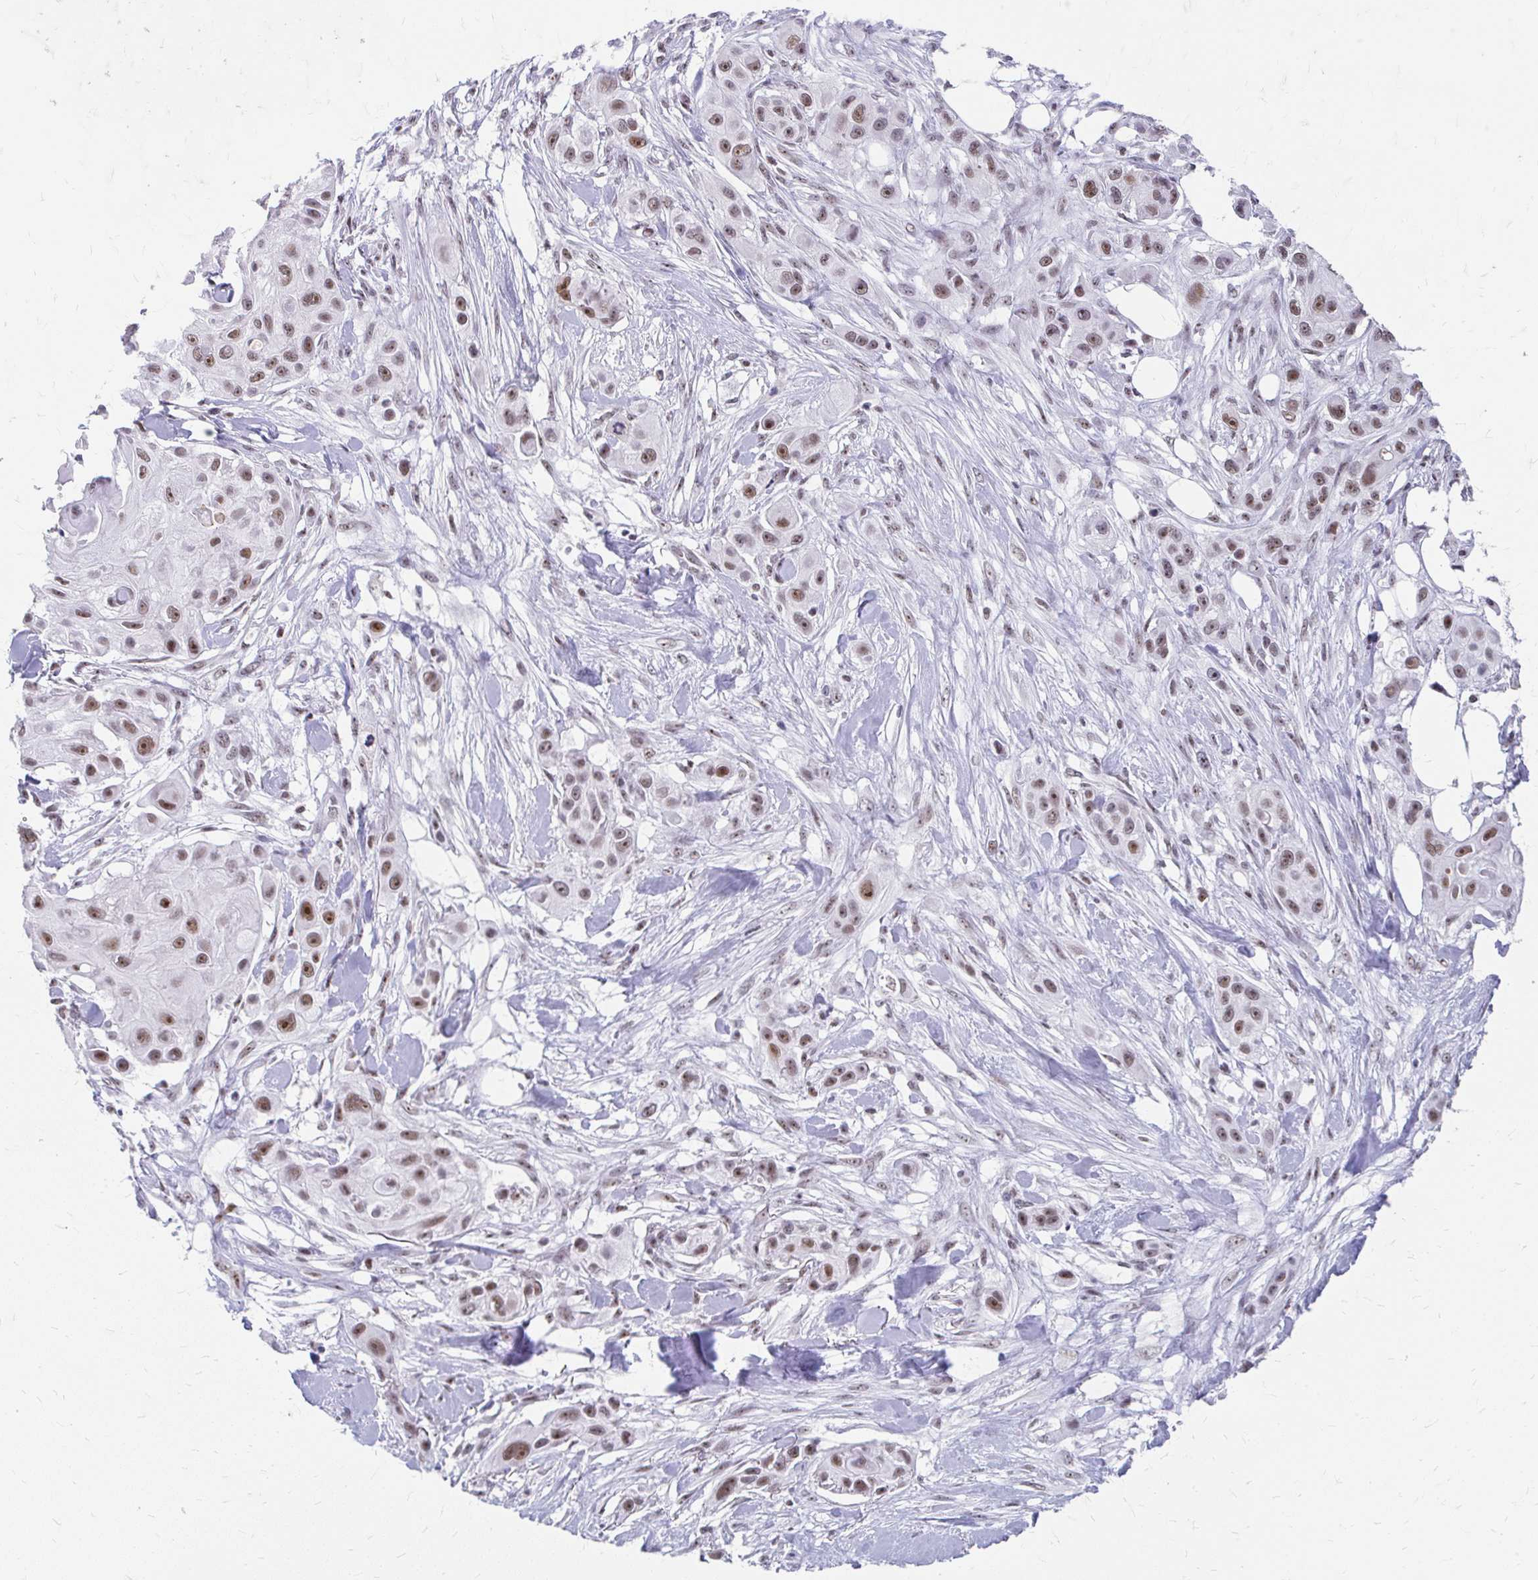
{"staining": {"intensity": "moderate", "quantity": ">75%", "location": "nuclear"}, "tissue": "skin cancer", "cell_type": "Tumor cells", "image_type": "cancer", "snomed": [{"axis": "morphology", "description": "Squamous cell carcinoma, NOS"}, {"axis": "topography", "description": "Skin"}], "caption": "DAB (3,3'-diaminobenzidine) immunohistochemical staining of human skin cancer exhibits moderate nuclear protein positivity in approximately >75% of tumor cells. (DAB IHC, brown staining for protein, blue staining for nuclei).", "gene": "GTF2H1", "patient": {"sex": "male", "age": 63}}